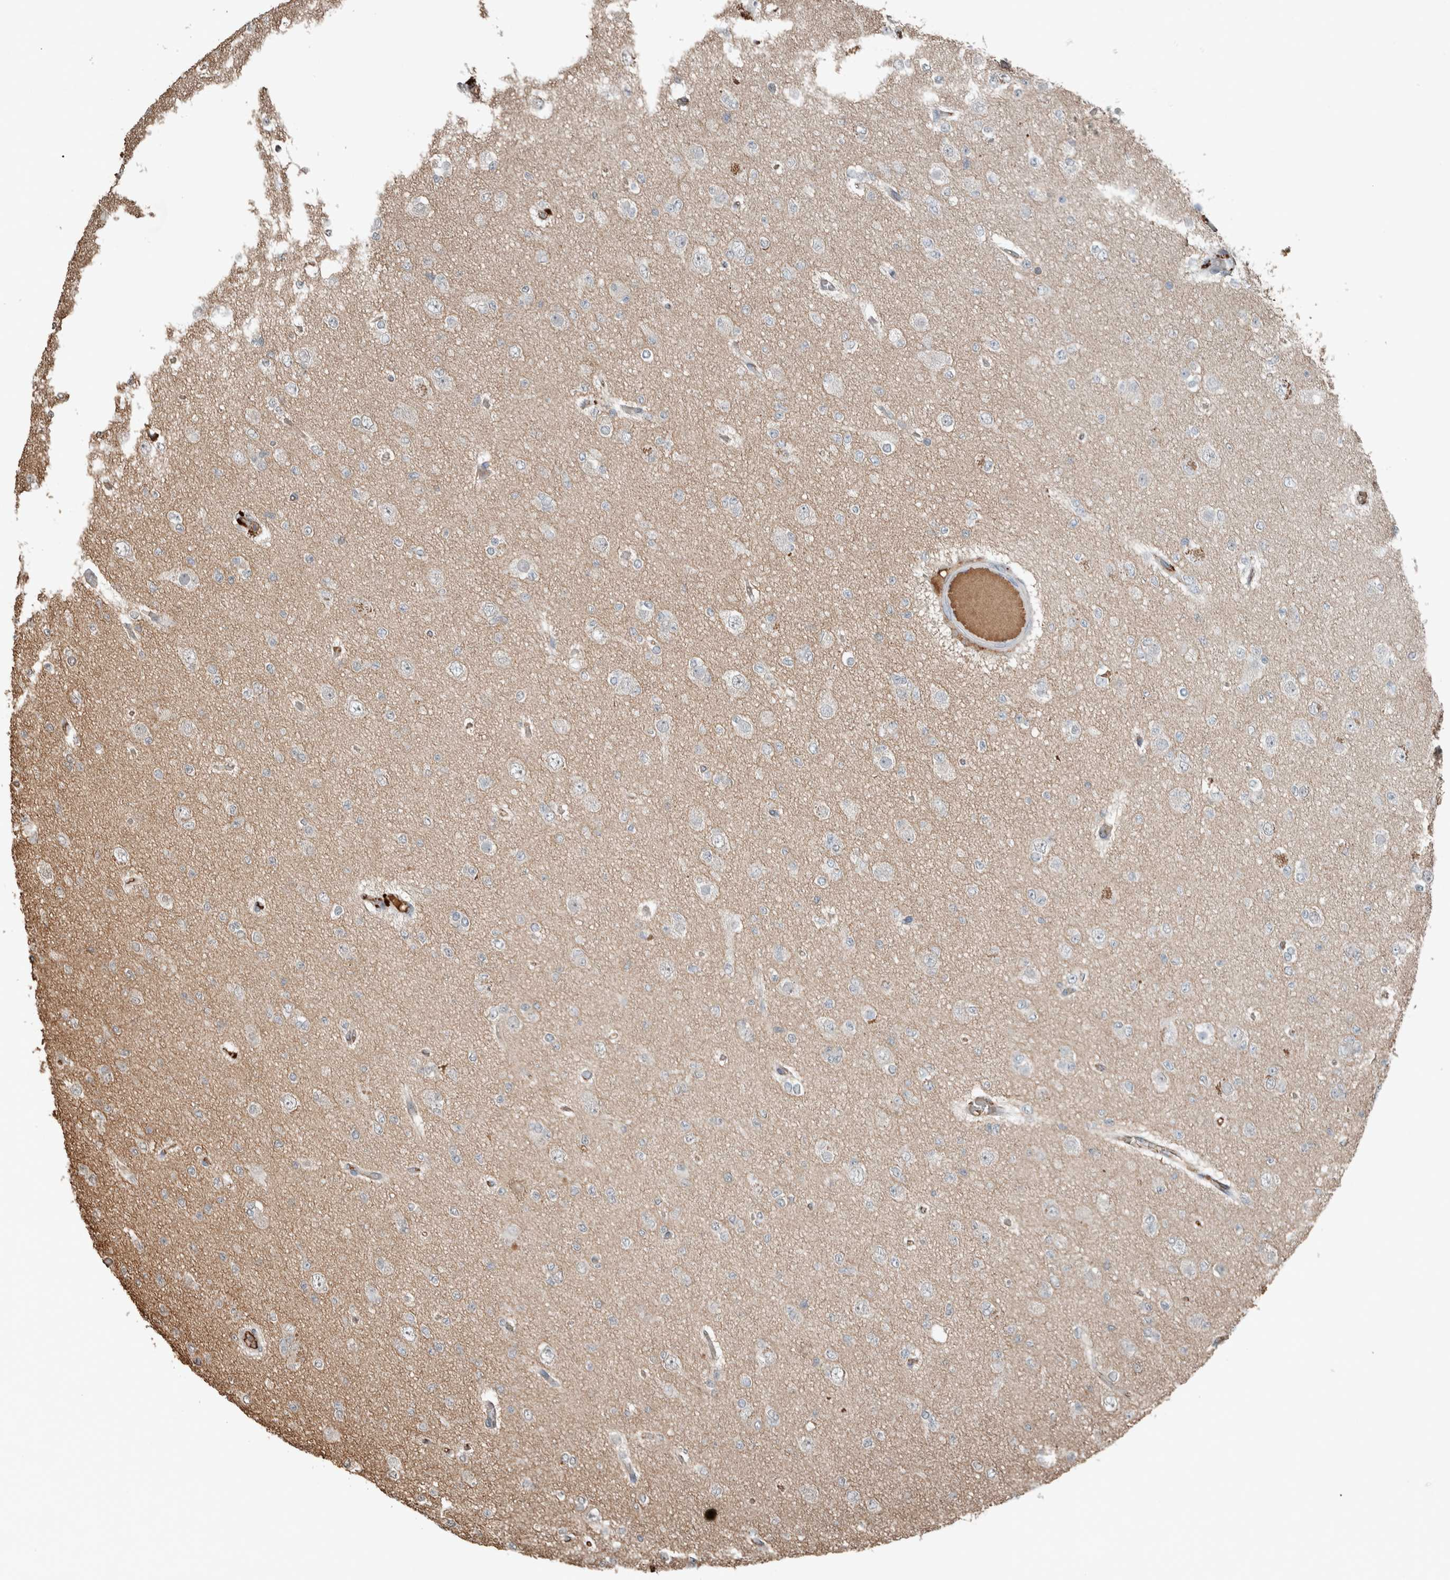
{"staining": {"intensity": "negative", "quantity": "none", "location": "none"}, "tissue": "glioma", "cell_type": "Tumor cells", "image_type": "cancer", "snomed": [{"axis": "morphology", "description": "Glioma, malignant, Low grade"}, {"axis": "topography", "description": "Brain"}], "caption": "Immunohistochemistry (IHC) micrograph of human glioma stained for a protein (brown), which reveals no staining in tumor cells.", "gene": "USP34", "patient": {"sex": "female", "age": 22}}